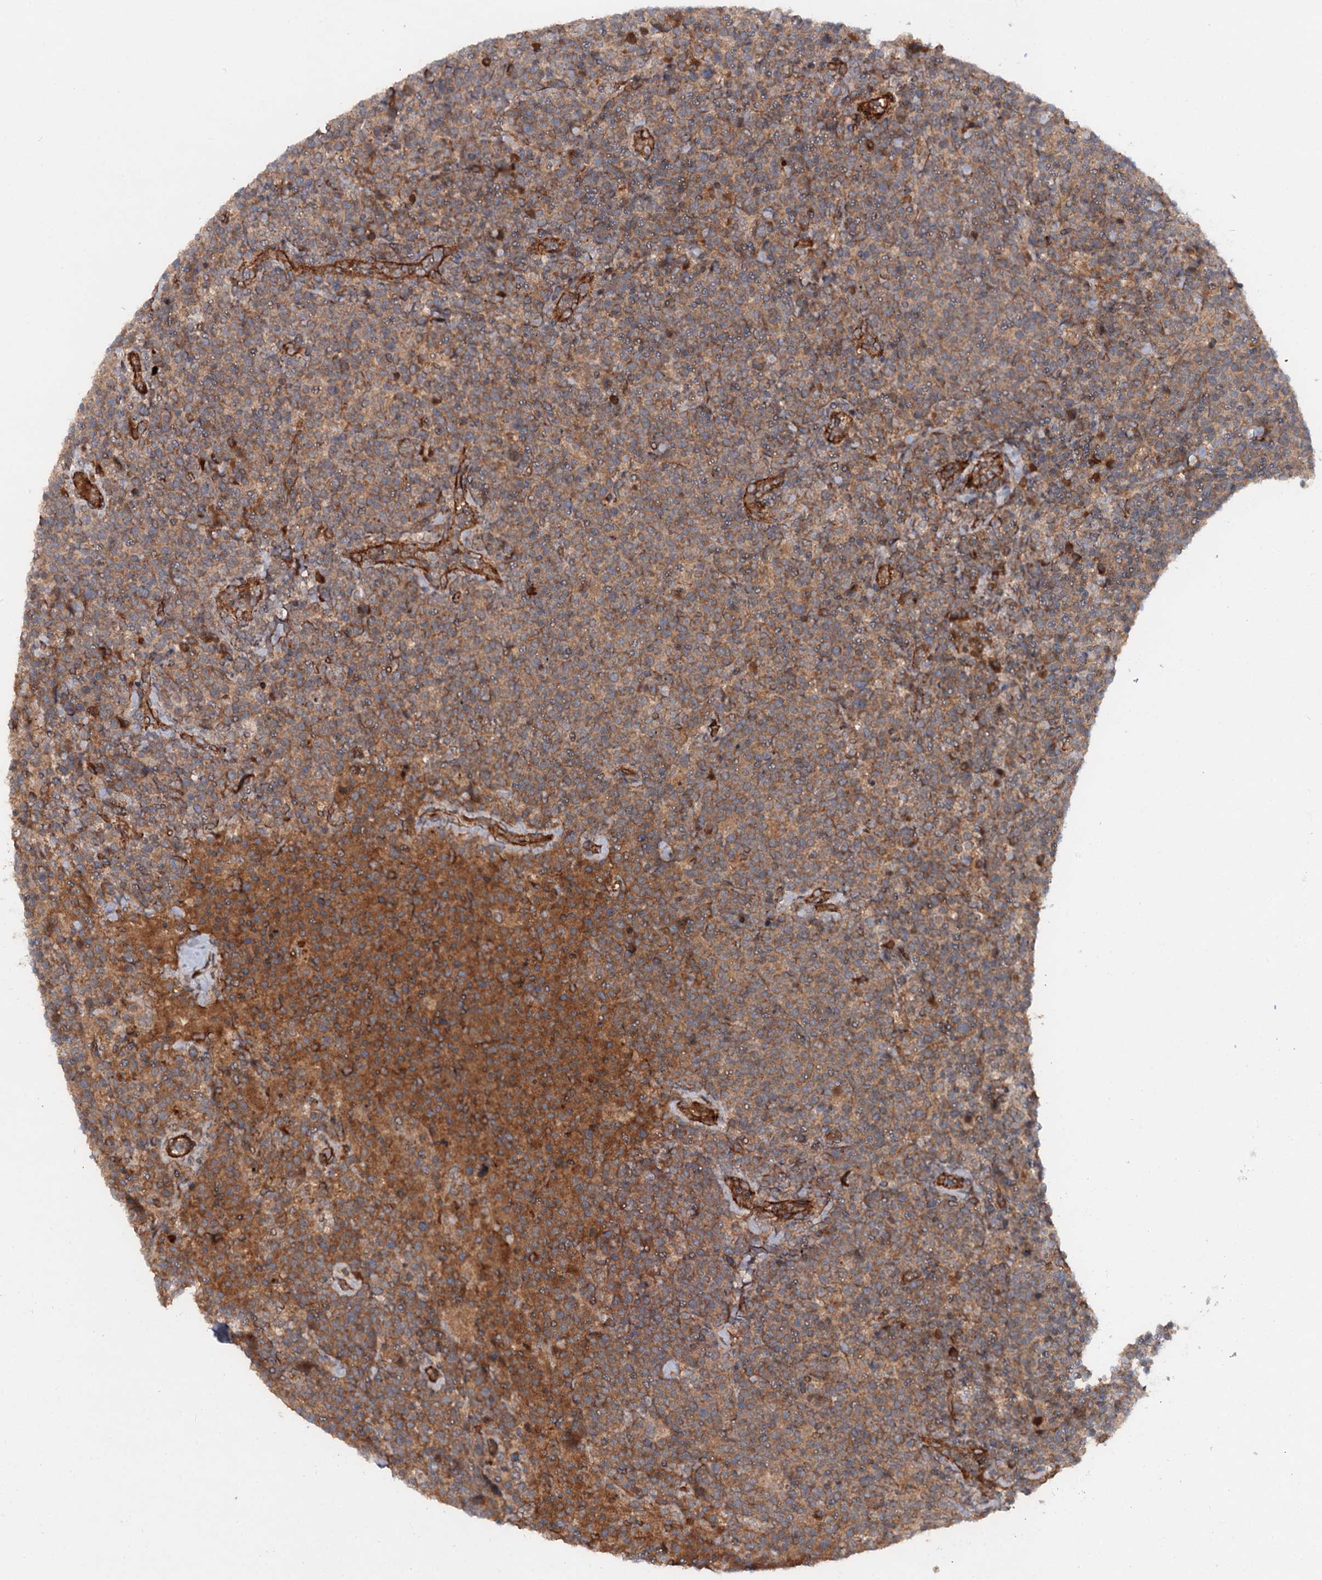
{"staining": {"intensity": "moderate", "quantity": "<25%", "location": "cytoplasmic/membranous"}, "tissue": "lymphoma", "cell_type": "Tumor cells", "image_type": "cancer", "snomed": [{"axis": "morphology", "description": "Malignant lymphoma, non-Hodgkin's type, High grade"}, {"axis": "topography", "description": "Lymph node"}], "caption": "Immunohistochemistry (IHC) histopathology image of lymphoma stained for a protein (brown), which shows low levels of moderate cytoplasmic/membranous staining in about <25% of tumor cells.", "gene": "ADGRG4", "patient": {"sex": "male", "age": 61}}